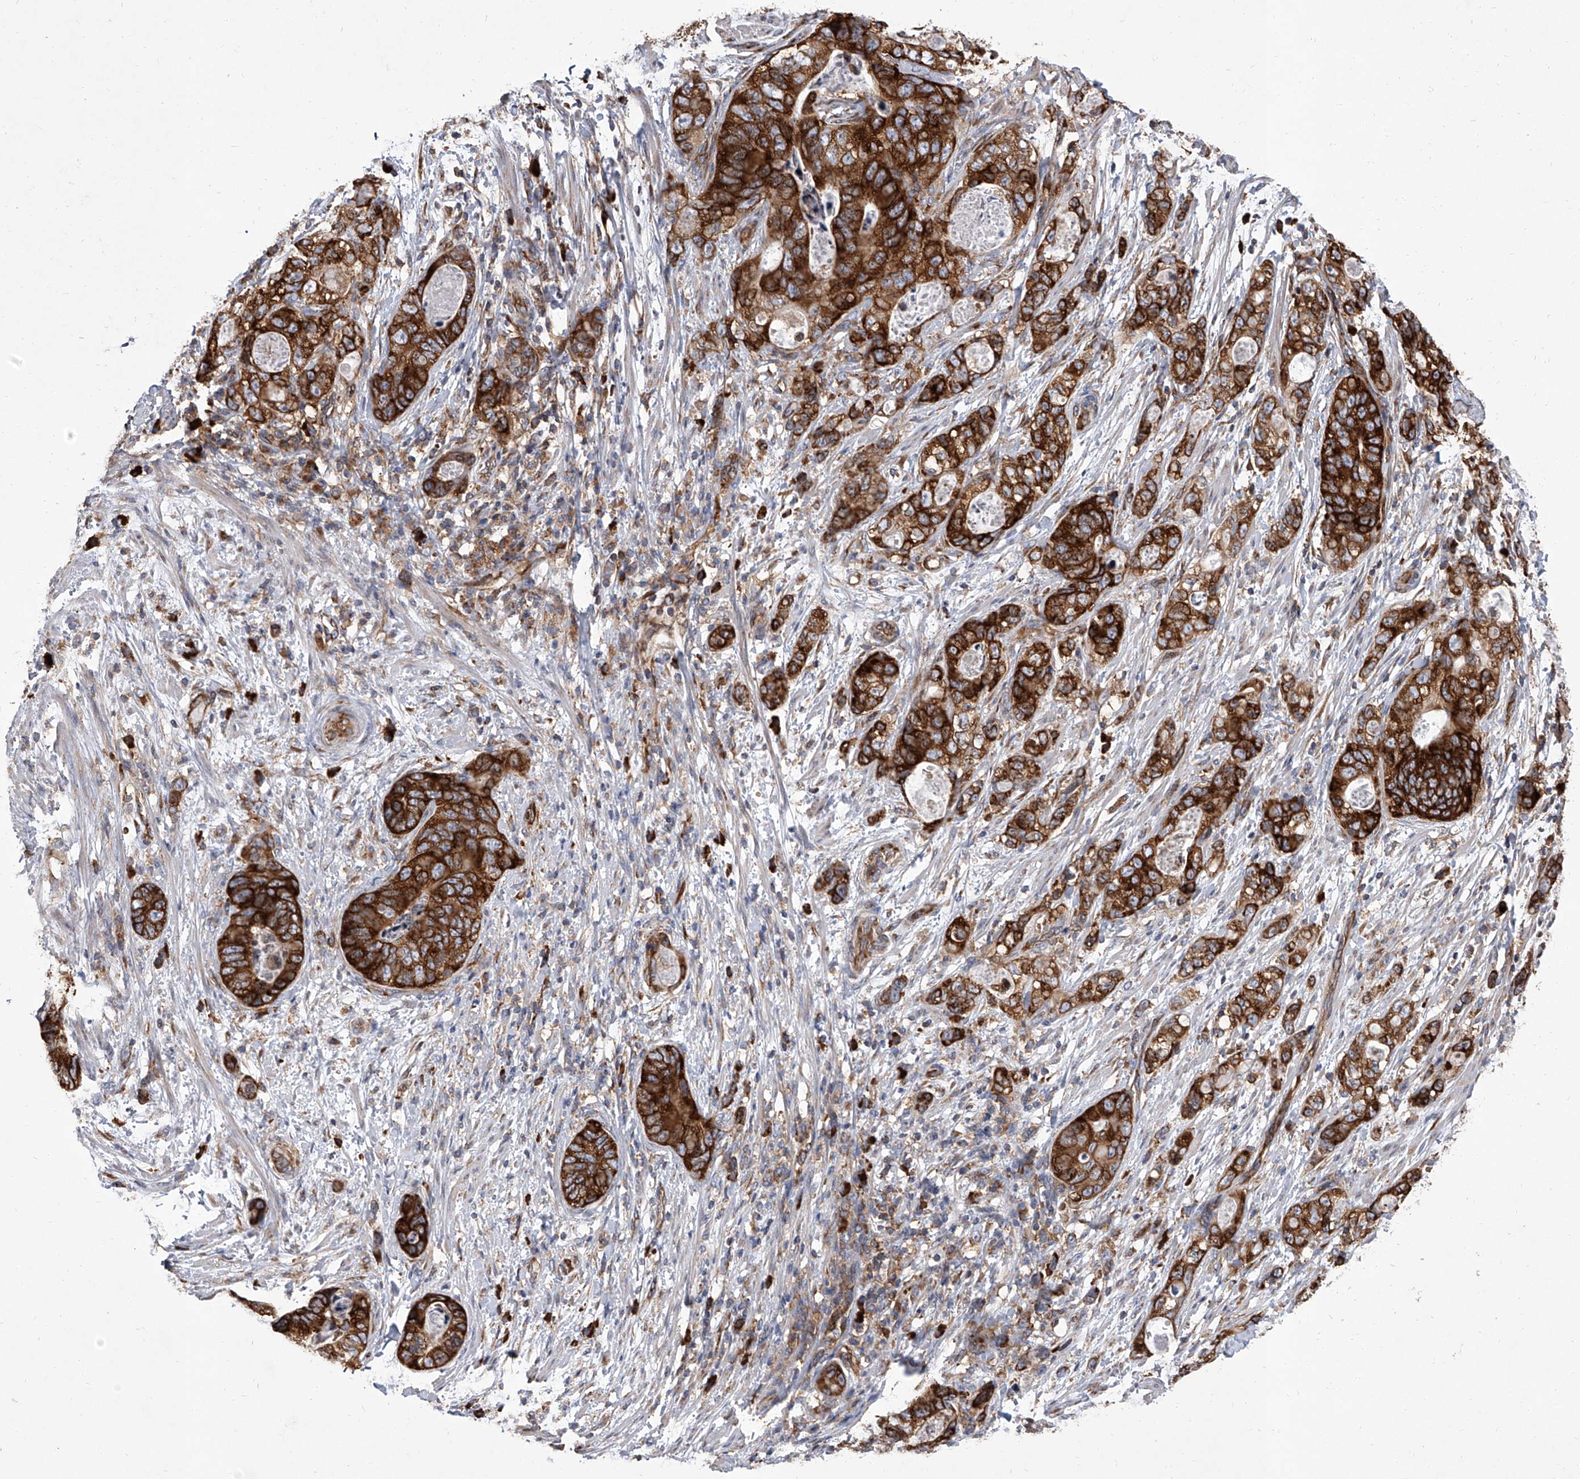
{"staining": {"intensity": "strong", "quantity": ">75%", "location": "cytoplasmic/membranous"}, "tissue": "stomach cancer", "cell_type": "Tumor cells", "image_type": "cancer", "snomed": [{"axis": "morphology", "description": "Normal tissue, NOS"}, {"axis": "morphology", "description": "Adenocarcinoma, NOS"}, {"axis": "topography", "description": "Stomach"}], "caption": "This photomicrograph shows IHC staining of human stomach cancer (adenocarcinoma), with high strong cytoplasmic/membranous expression in approximately >75% of tumor cells.", "gene": "EIF2S2", "patient": {"sex": "female", "age": 89}}